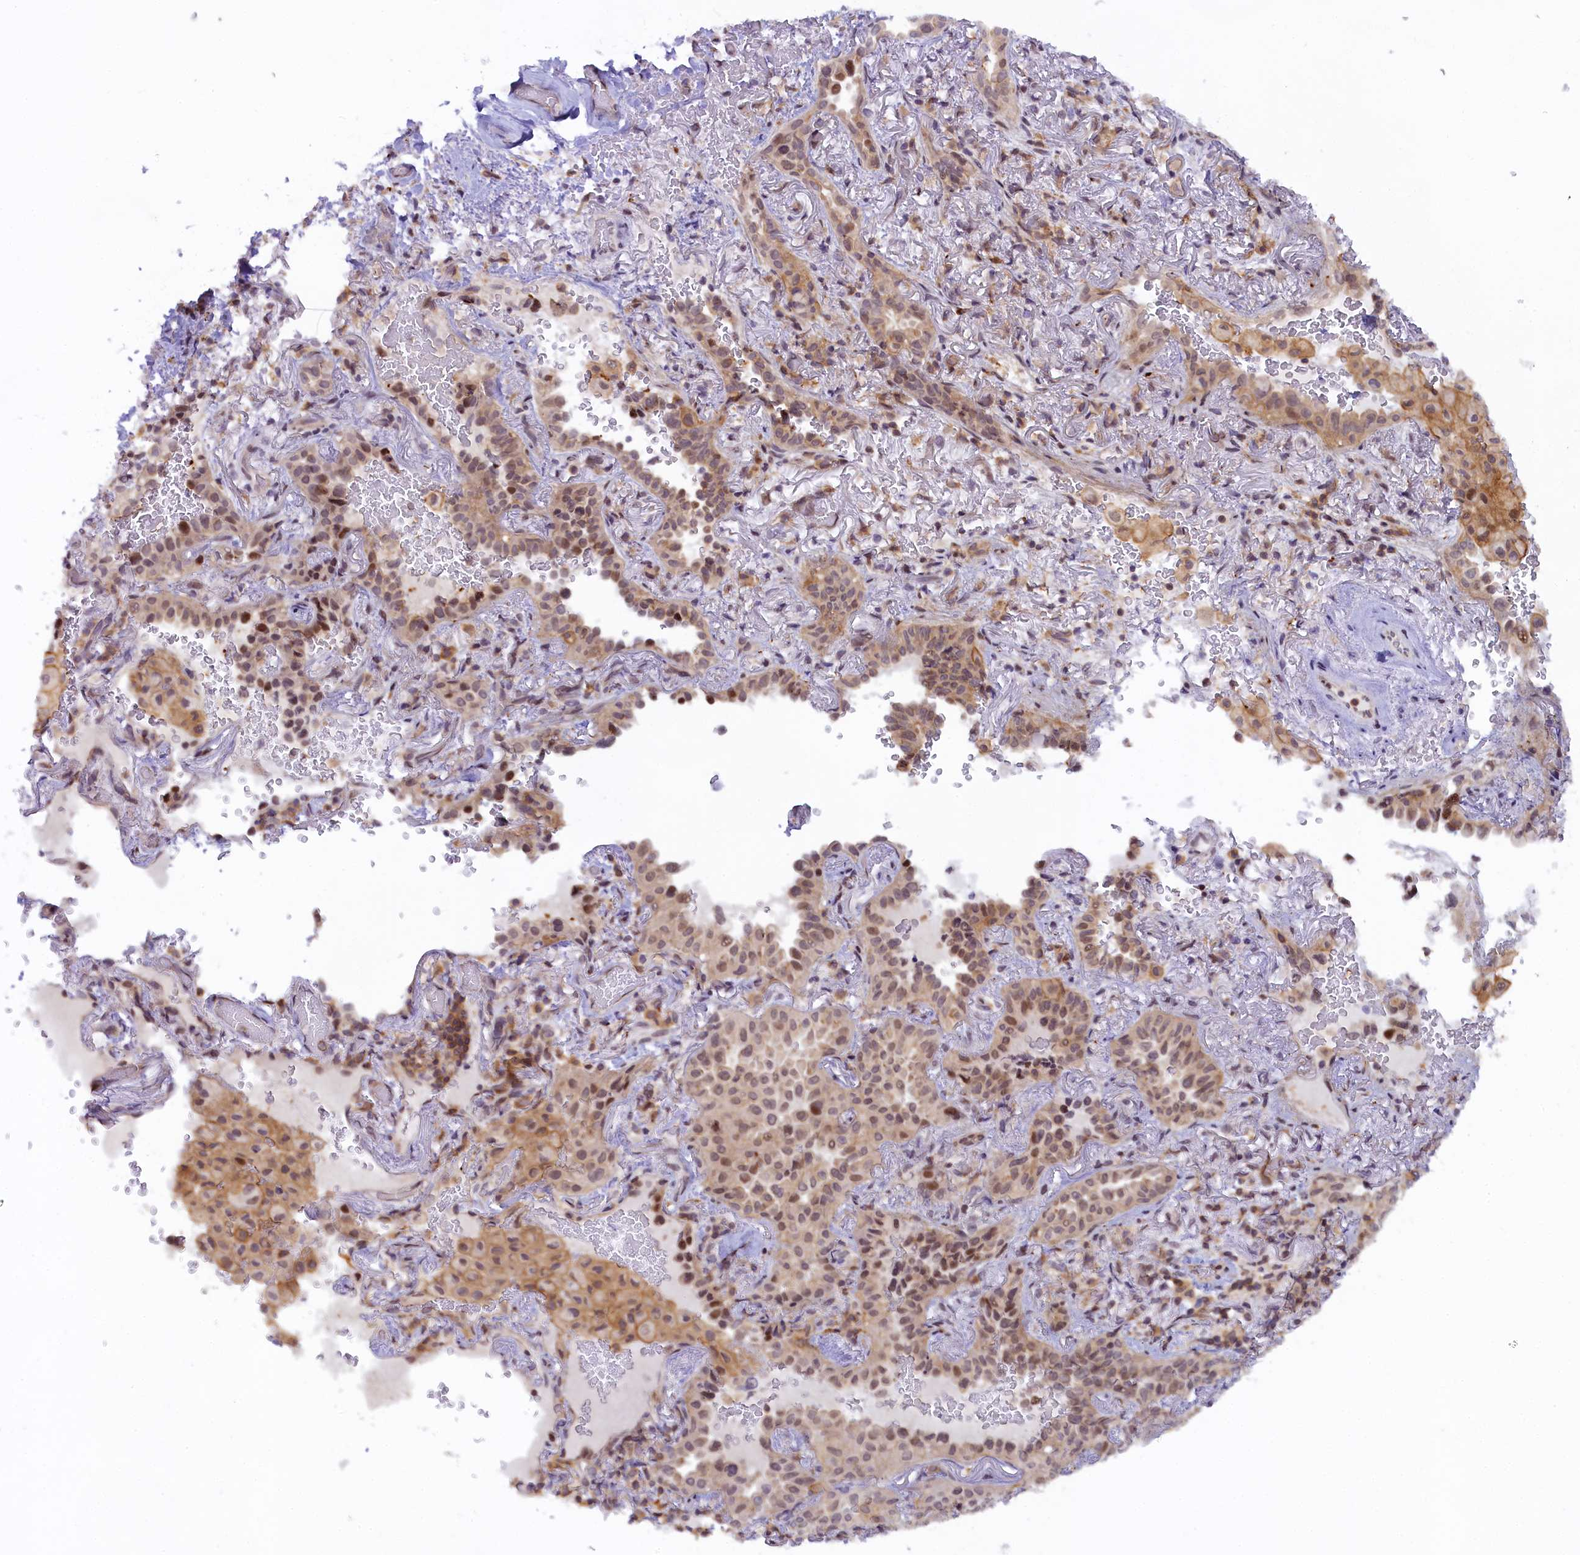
{"staining": {"intensity": "weak", "quantity": ">75%", "location": "cytoplasmic/membranous,nuclear"}, "tissue": "lung cancer", "cell_type": "Tumor cells", "image_type": "cancer", "snomed": [{"axis": "morphology", "description": "Adenocarcinoma, NOS"}, {"axis": "topography", "description": "Lung"}], "caption": "There is low levels of weak cytoplasmic/membranous and nuclear expression in tumor cells of lung cancer (adenocarcinoma), as demonstrated by immunohistochemical staining (brown color).", "gene": "FCHO1", "patient": {"sex": "female", "age": 69}}